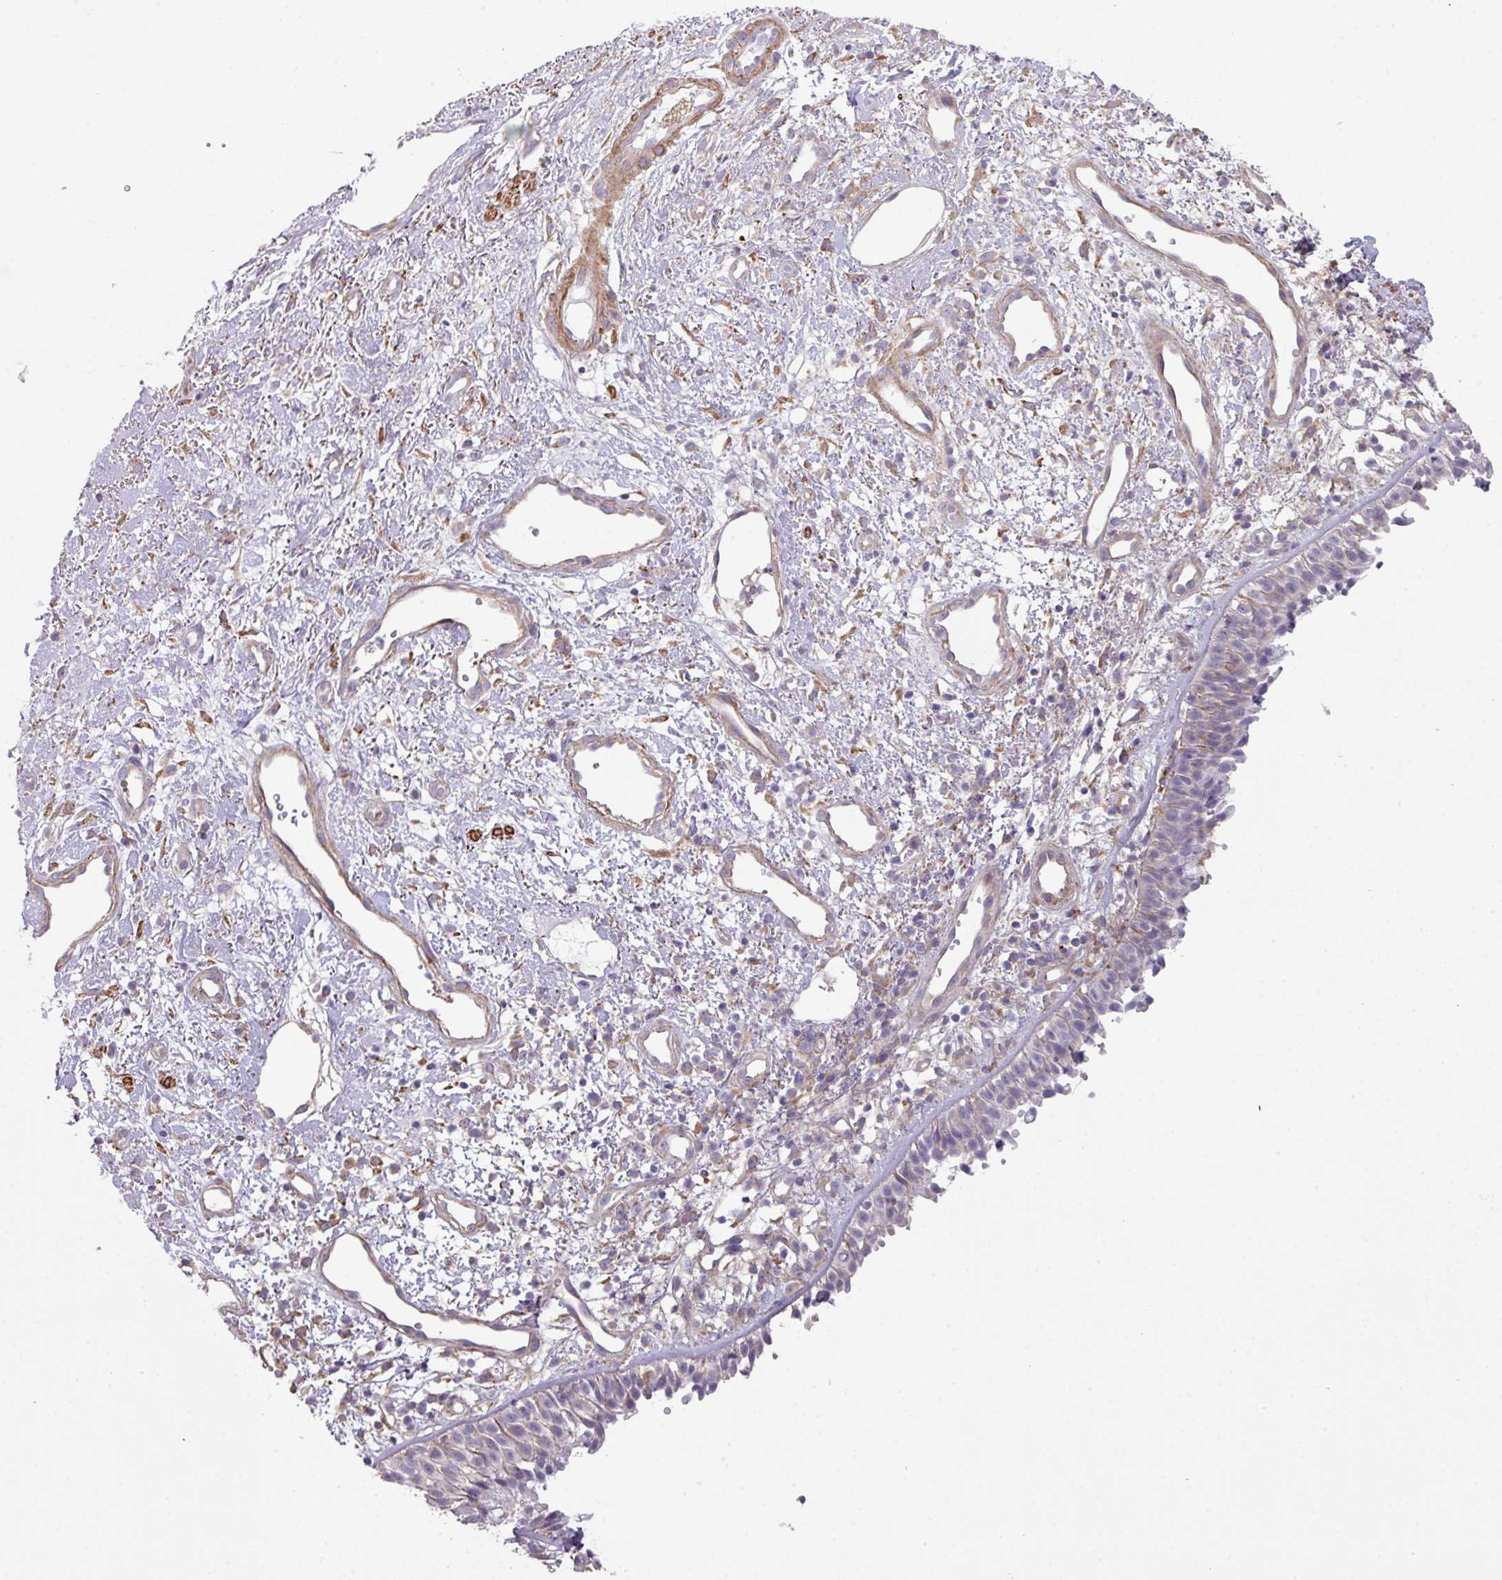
{"staining": {"intensity": "negative", "quantity": "none", "location": "none"}, "tissue": "nasopharynx", "cell_type": "Respiratory epithelial cells", "image_type": "normal", "snomed": [{"axis": "morphology", "description": "Normal tissue, NOS"}, {"axis": "topography", "description": "Cartilage tissue"}, {"axis": "topography", "description": "Nasopharynx"}, {"axis": "topography", "description": "Thyroid gland"}], "caption": "IHC histopathology image of normal nasopharynx stained for a protein (brown), which shows no positivity in respiratory epithelial cells. (Stains: DAB IHC with hematoxylin counter stain, Microscopy: brightfield microscopy at high magnification).", "gene": "LRRC41", "patient": {"sex": "male", "age": 63}}